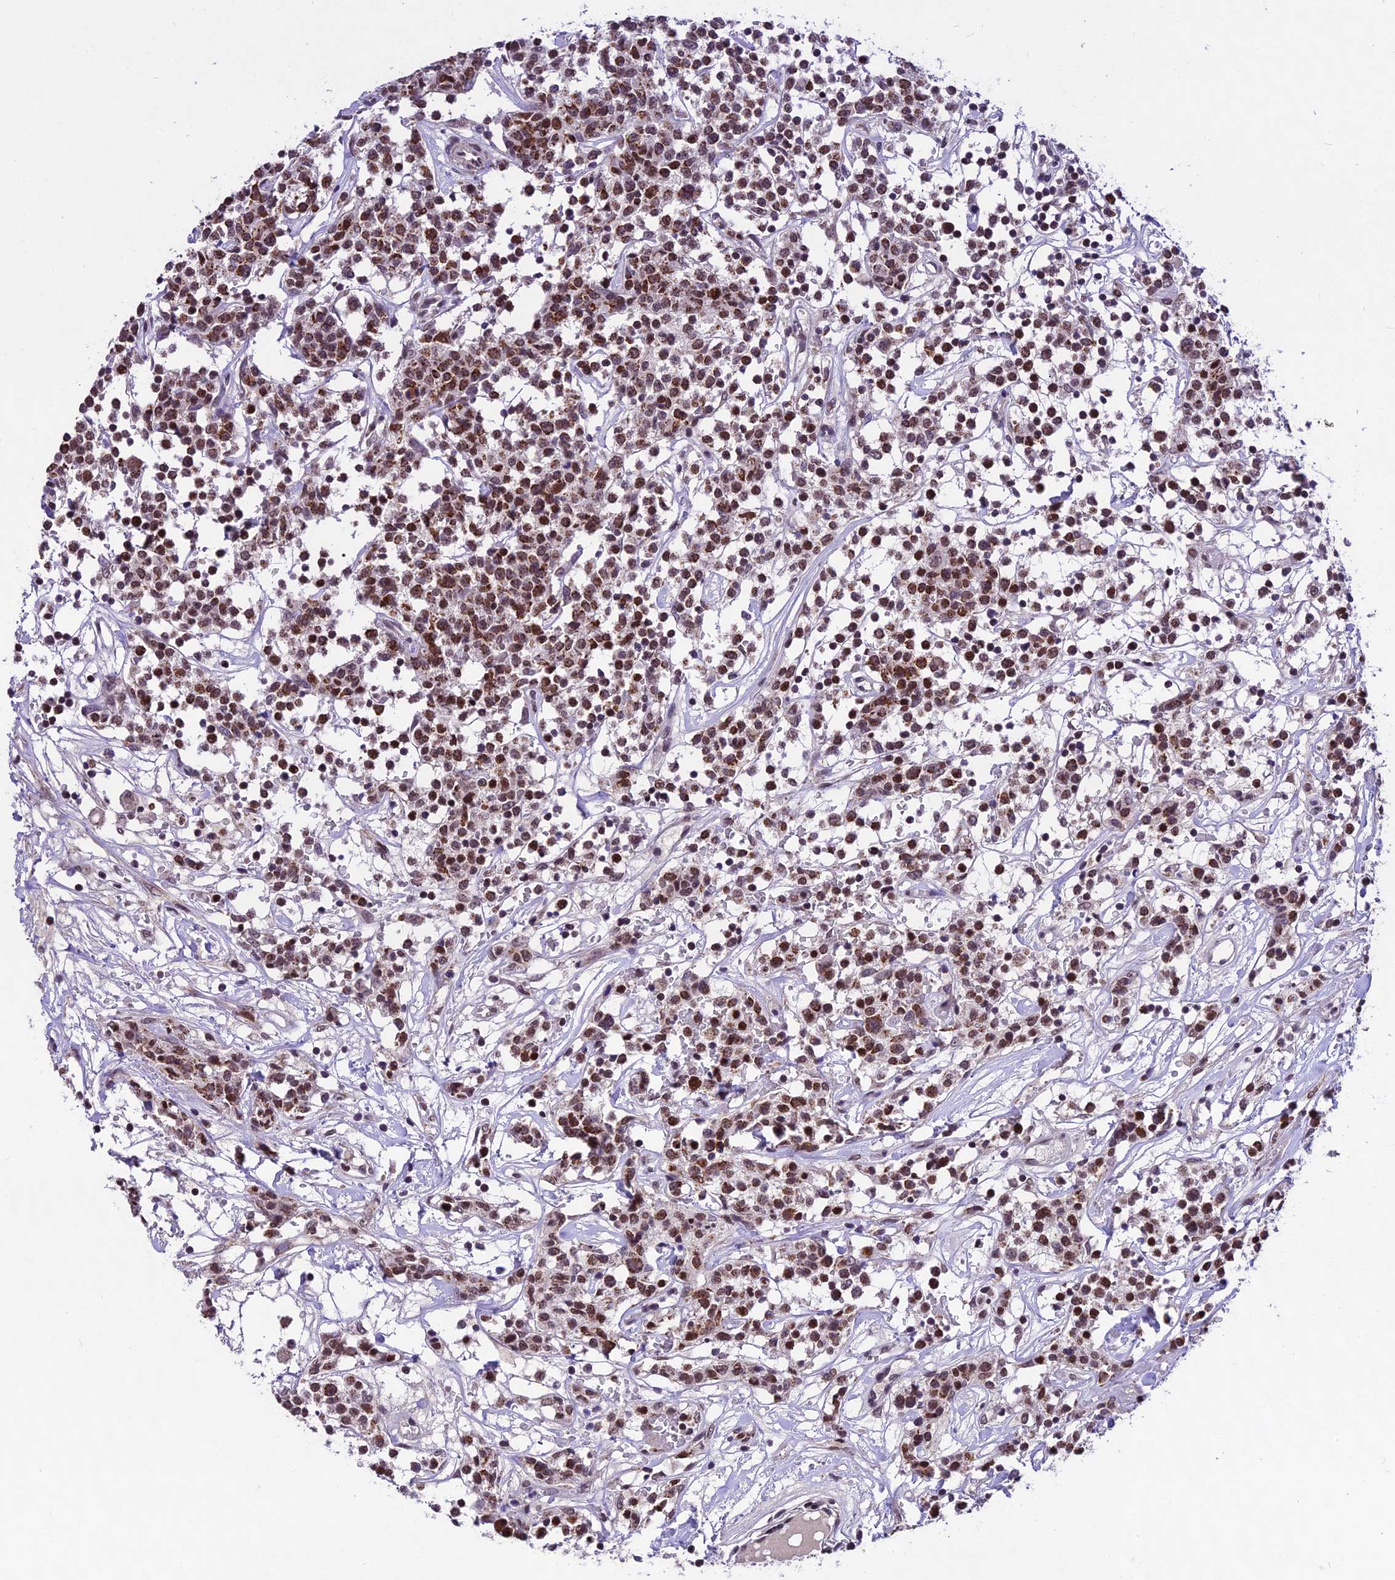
{"staining": {"intensity": "moderate", "quantity": ">75%", "location": "nuclear"}, "tissue": "lymphoma", "cell_type": "Tumor cells", "image_type": "cancer", "snomed": [{"axis": "morphology", "description": "Malignant lymphoma, non-Hodgkin's type, Low grade"}, {"axis": "topography", "description": "Small intestine"}], "caption": "This is a histology image of immunohistochemistry (IHC) staining of low-grade malignant lymphoma, non-Hodgkin's type, which shows moderate staining in the nuclear of tumor cells.", "gene": "CARS2", "patient": {"sex": "female", "age": 59}}